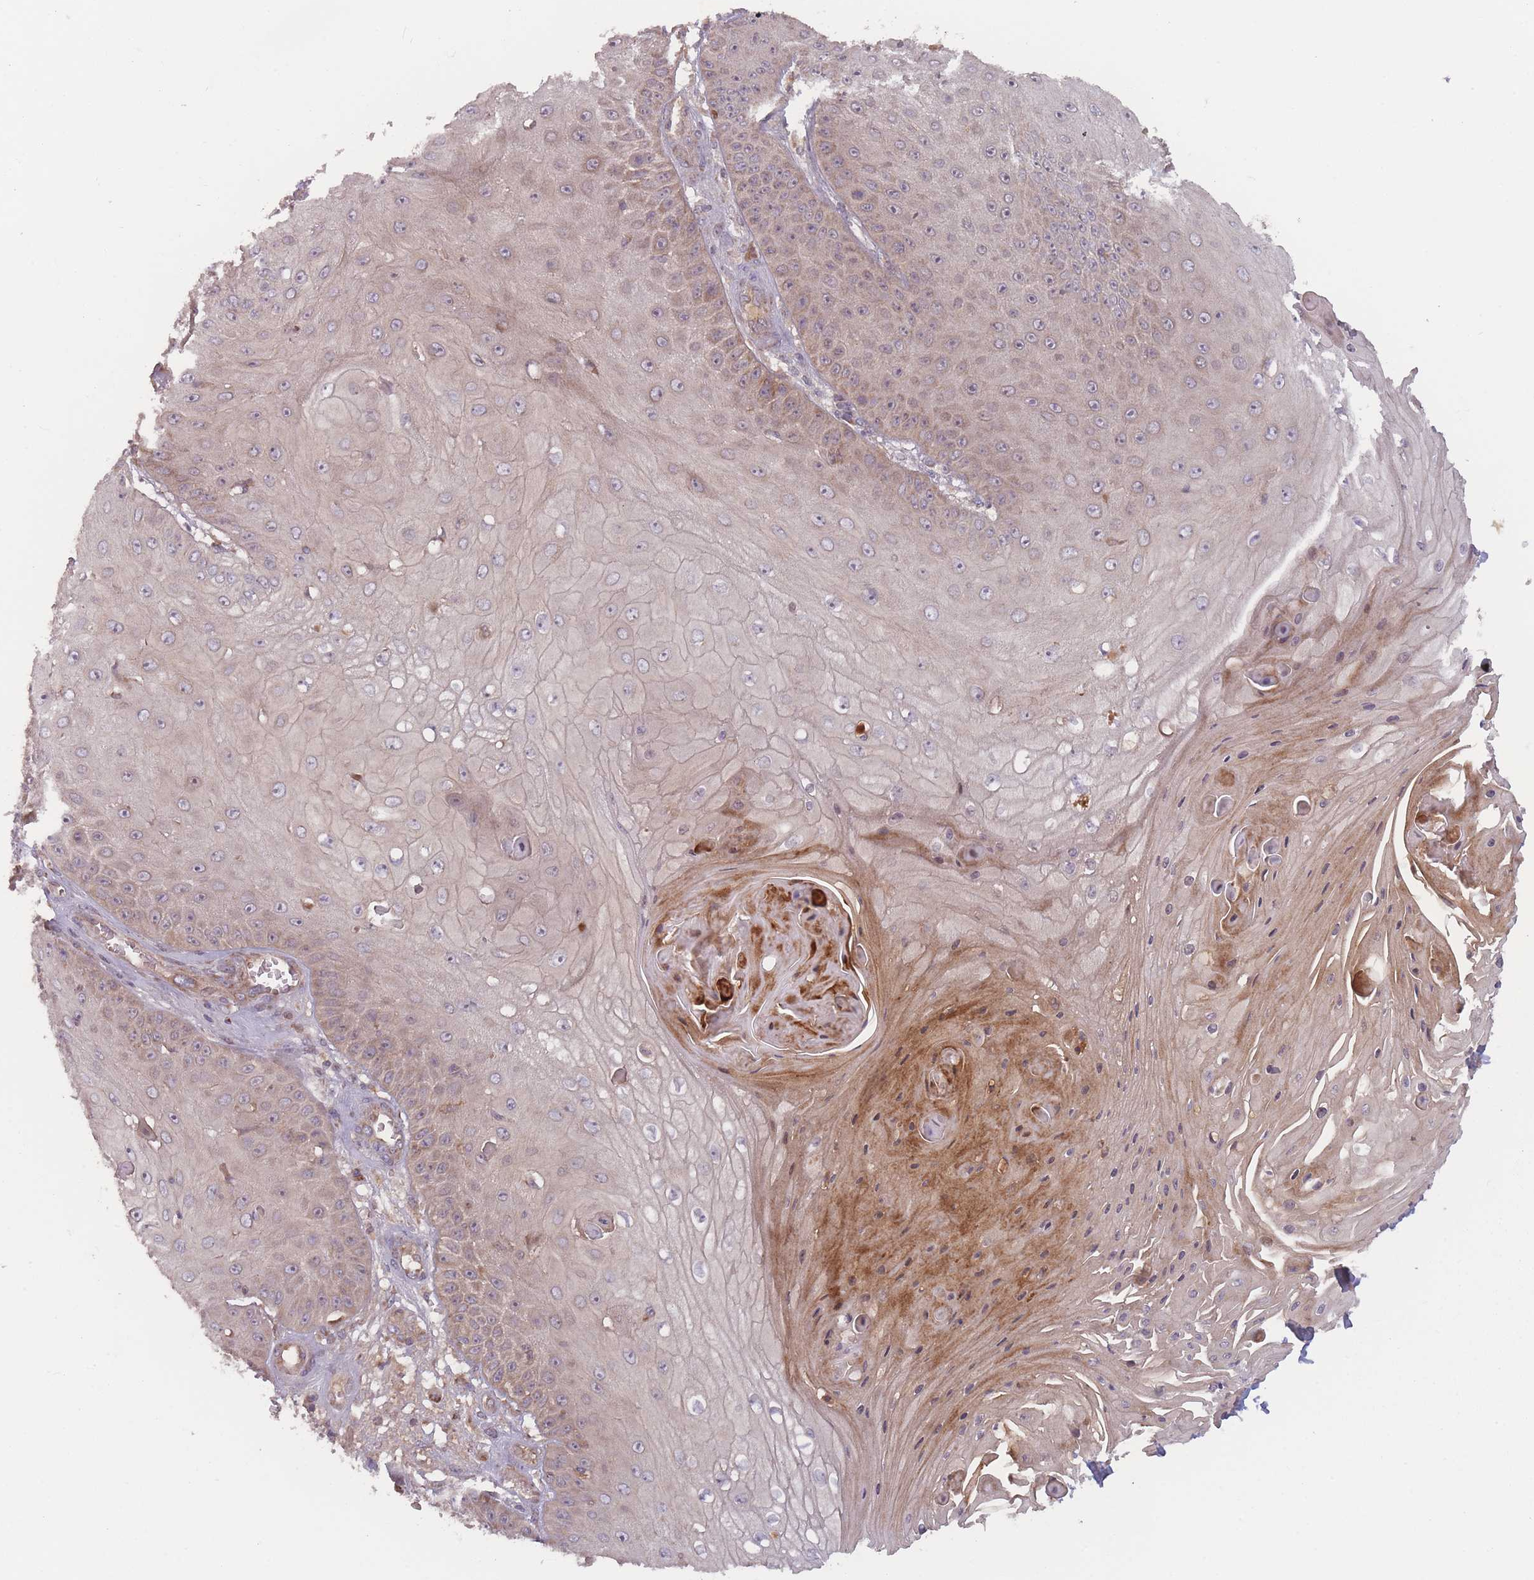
{"staining": {"intensity": "weak", "quantity": ">75%", "location": "cytoplasmic/membranous"}, "tissue": "skin cancer", "cell_type": "Tumor cells", "image_type": "cancer", "snomed": [{"axis": "morphology", "description": "Squamous cell carcinoma, NOS"}, {"axis": "topography", "description": "Skin"}], "caption": "This photomicrograph reveals immunohistochemistry (IHC) staining of human skin cancer, with low weak cytoplasmic/membranous expression in about >75% of tumor cells.", "gene": "ATP5MG", "patient": {"sex": "male", "age": 70}}